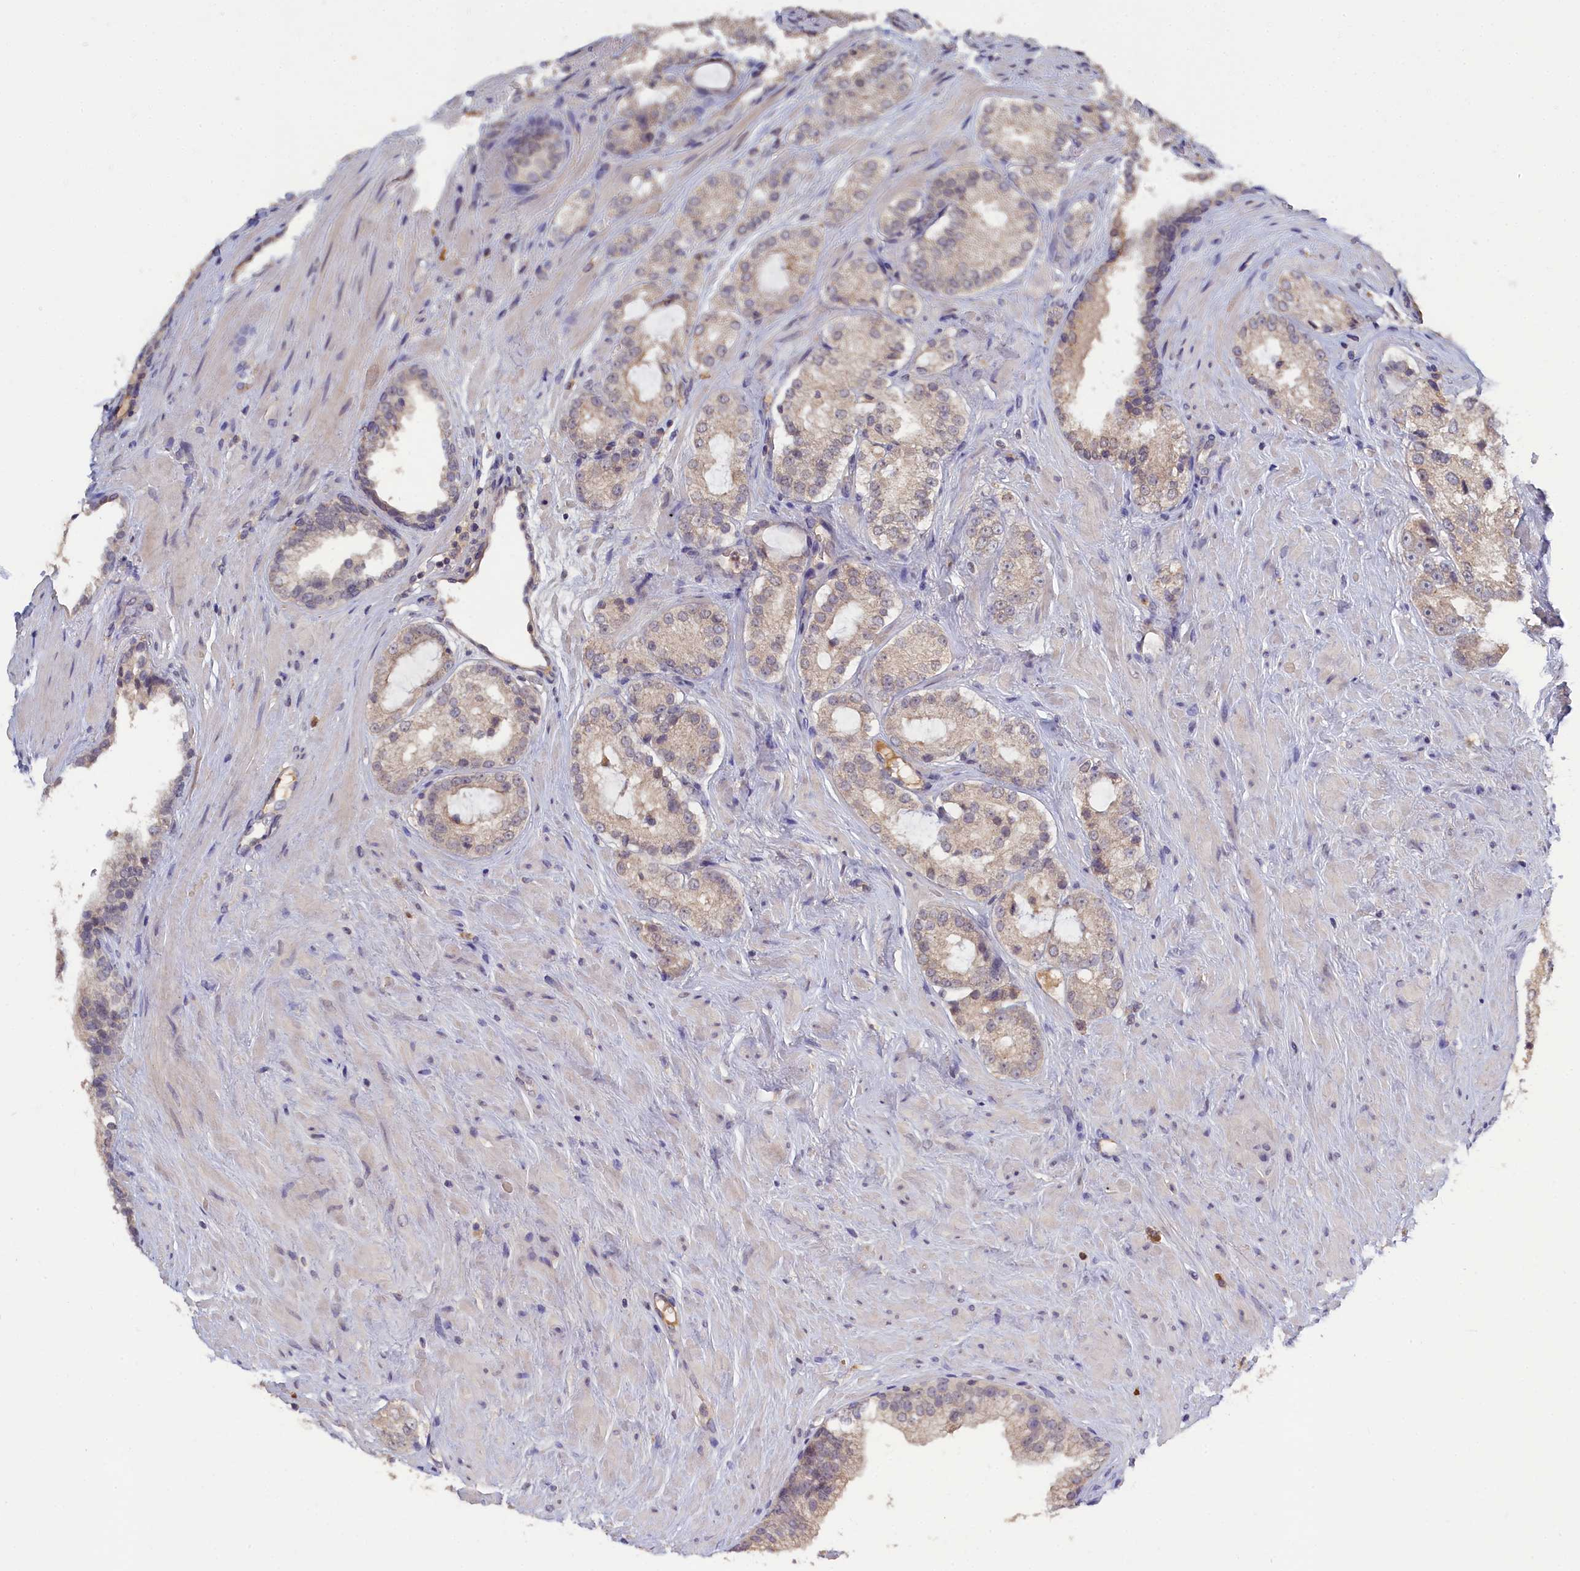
{"staining": {"intensity": "negative", "quantity": "none", "location": "none"}, "tissue": "prostate cancer", "cell_type": "Tumor cells", "image_type": "cancer", "snomed": [{"axis": "morphology", "description": "Adenocarcinoma, High grade"}, {"axis": "topography", "description": "Prostate"}], "caption": "Prostate high-grade adenocarcinoma was stained to show a protein in brown. There is no significant expression in tumor cells. The staining is performed using DAB (3,3'-diaminobenzidine) brown chromogen with nuclei counter-stained in using hematoxylin.", "gene": "CELF5", "patient": {"sex": "male", "age": 73}}